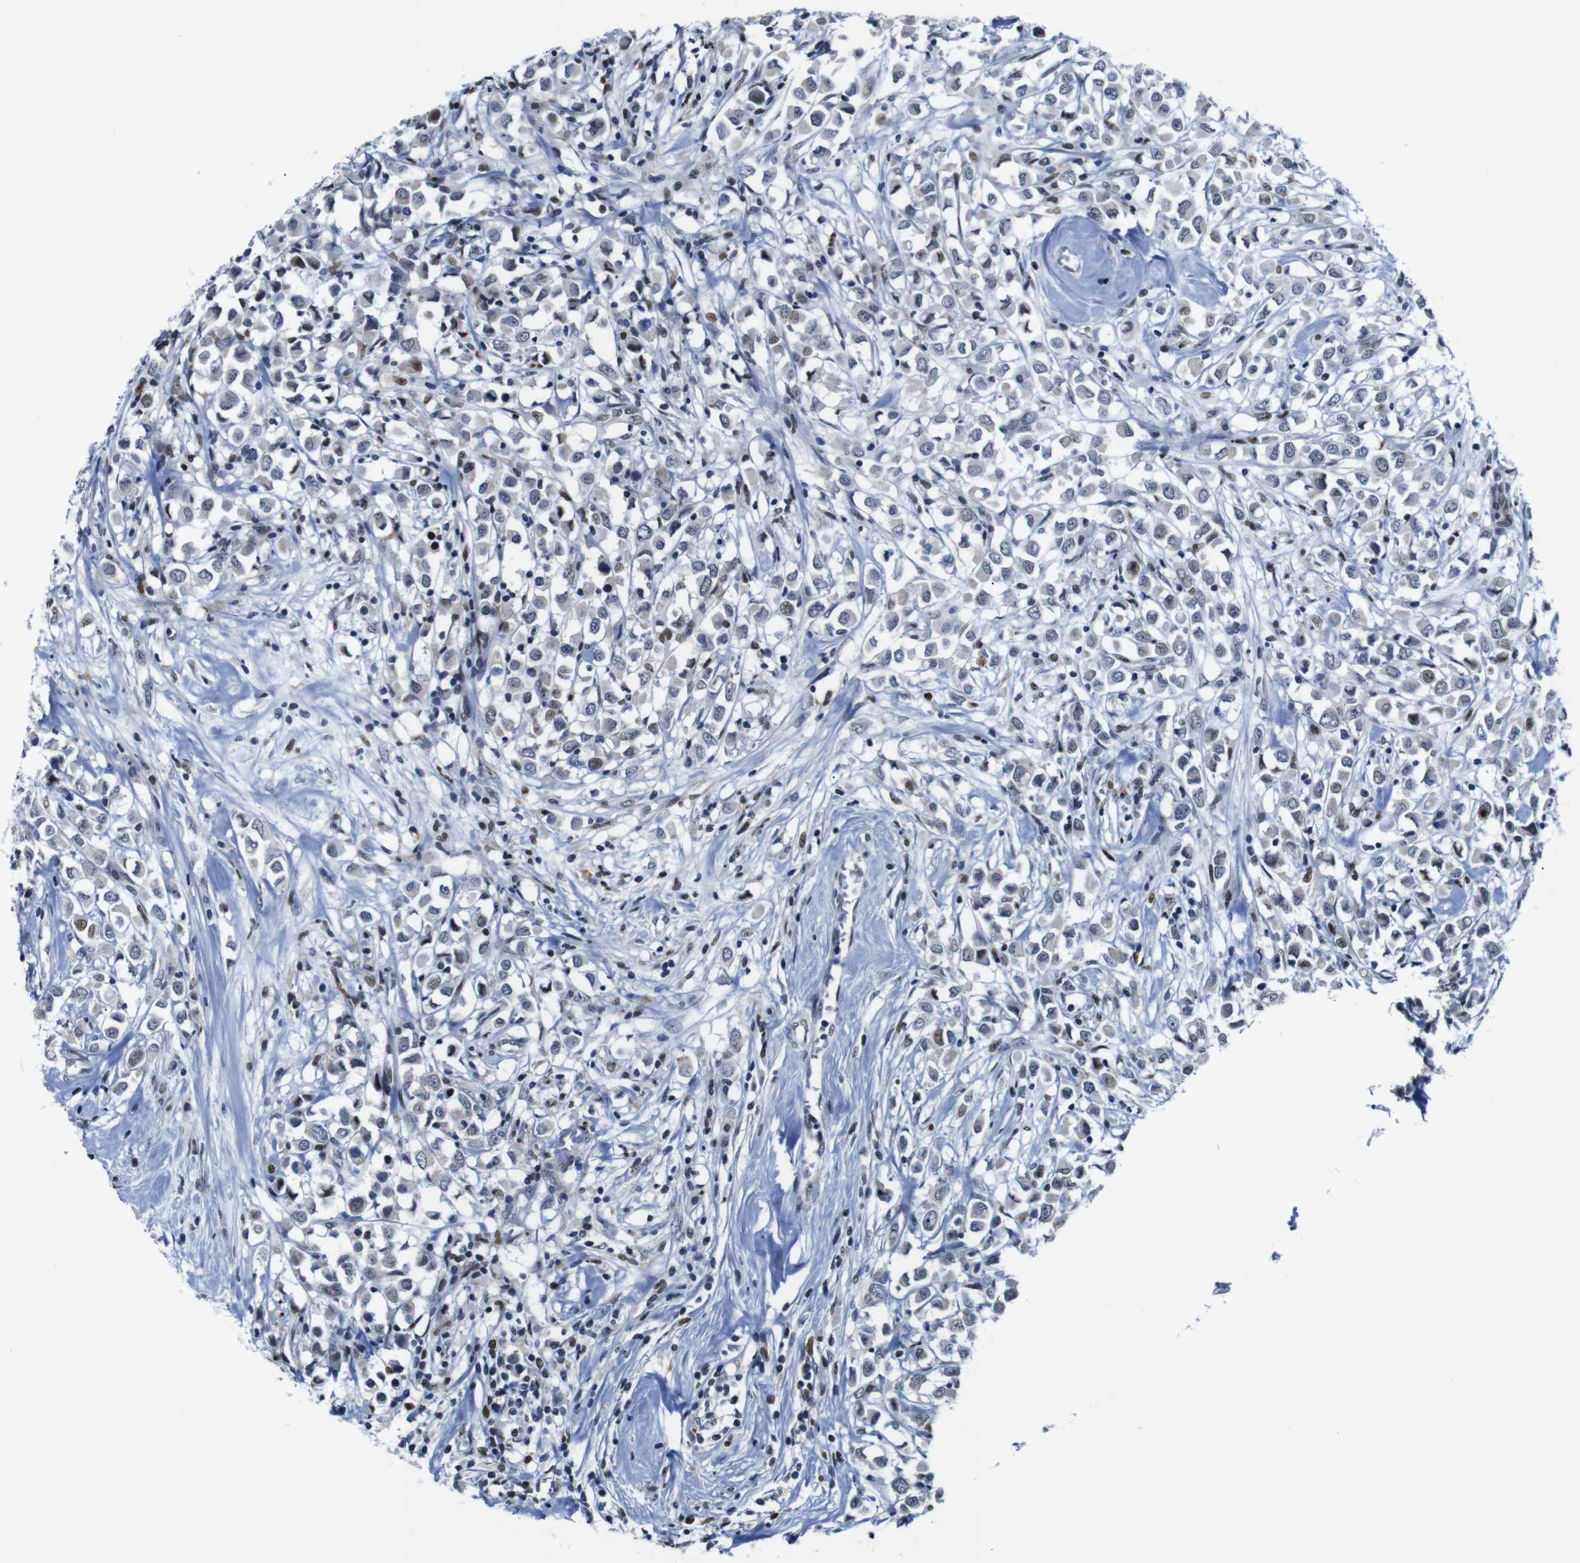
{"staining": {"intensity": "weak", "quantity": "<25%", "location": "nuclear"}, "tissue": "breast cancer", "cell_type": "Tumor cells", "image_type": "cancer", "snomed": [{"axis": "morphology", "description": "Duct carcinoma"}, {"axis": "topography", "description": "Breast"}], "caption": "Tumor cells are negative for protein expression in human breast cancer.", "gene": "GATA6", "patient": {"sex": "female", "age": 61}}